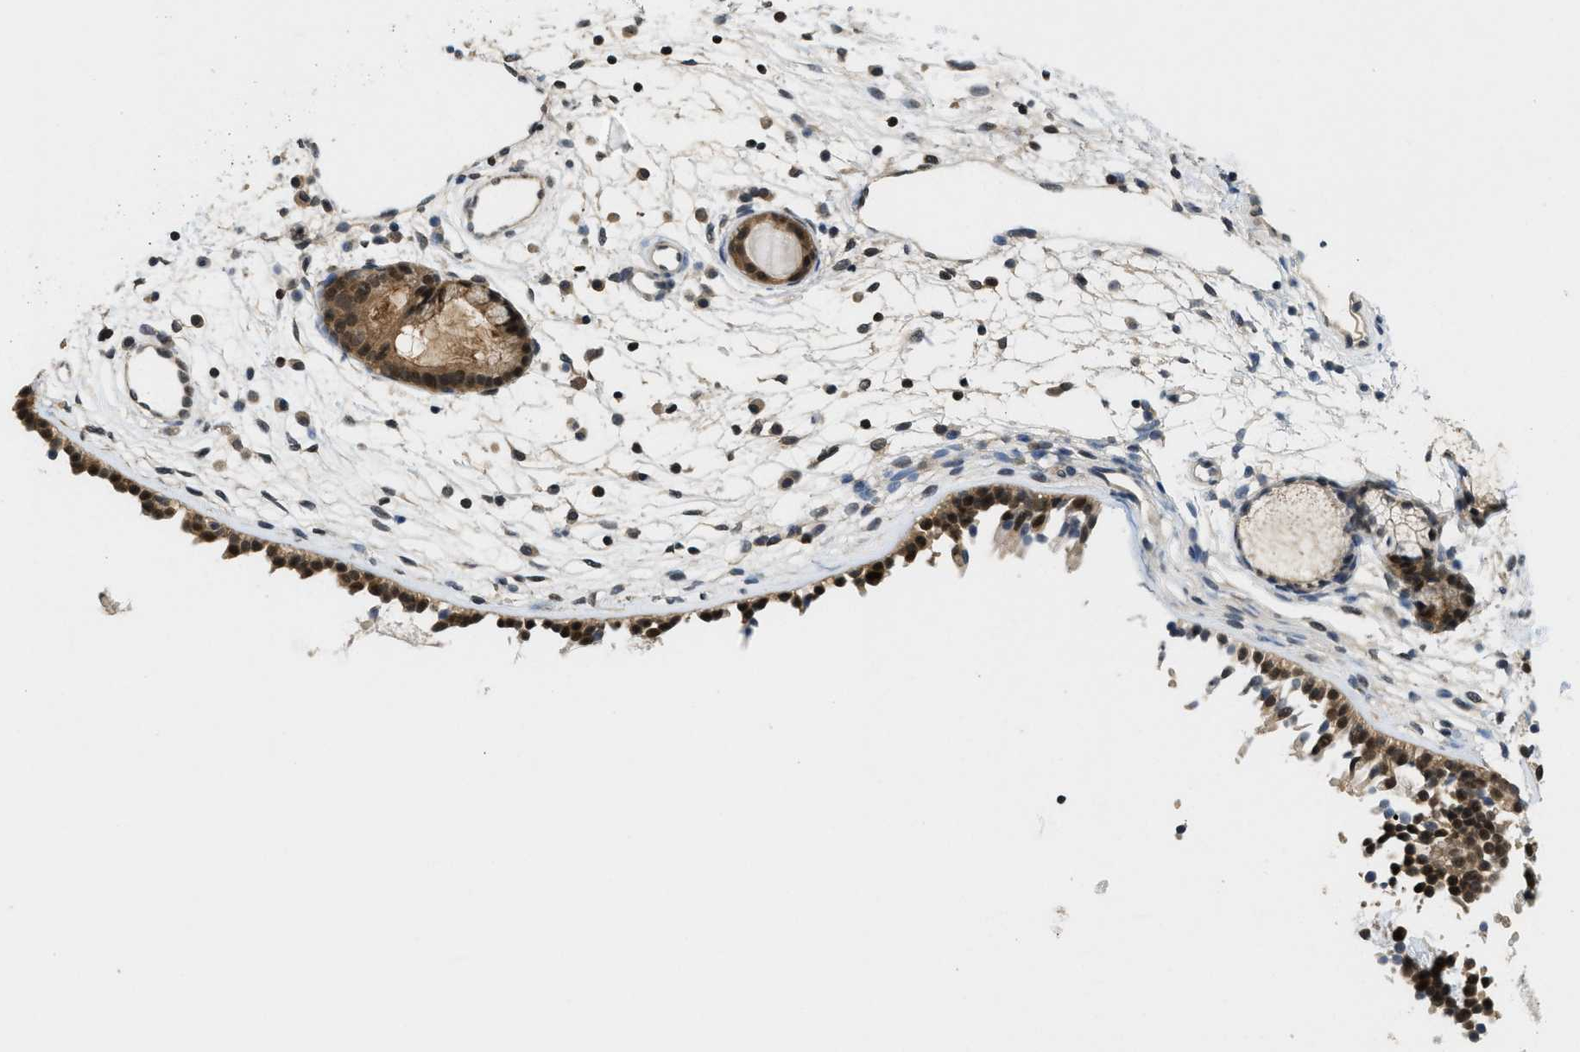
{"staining": {"intensity": "strong", "quantity": ">75%", "location": "cytoplasmic/membranous,nuclear"}, "tissue": "nasopharynx", "cell_type": "Respiratory epithelial cells", "image_type": "normal", "snomed": [{"axis": "morphology", "description": "Normal tissue, NOS"}, {"axis": "topography", "description": "Nasopharynx"}], "caption": "DAB immunohistochemical staining of normal nasopharynx shows strong cytoplasmic/membranous,nuclear protein positivity in approximately >75% of respiratory epithelial cells.", "gene": "DNAJB1", "patient": {"sex": "male", "age": 21}}